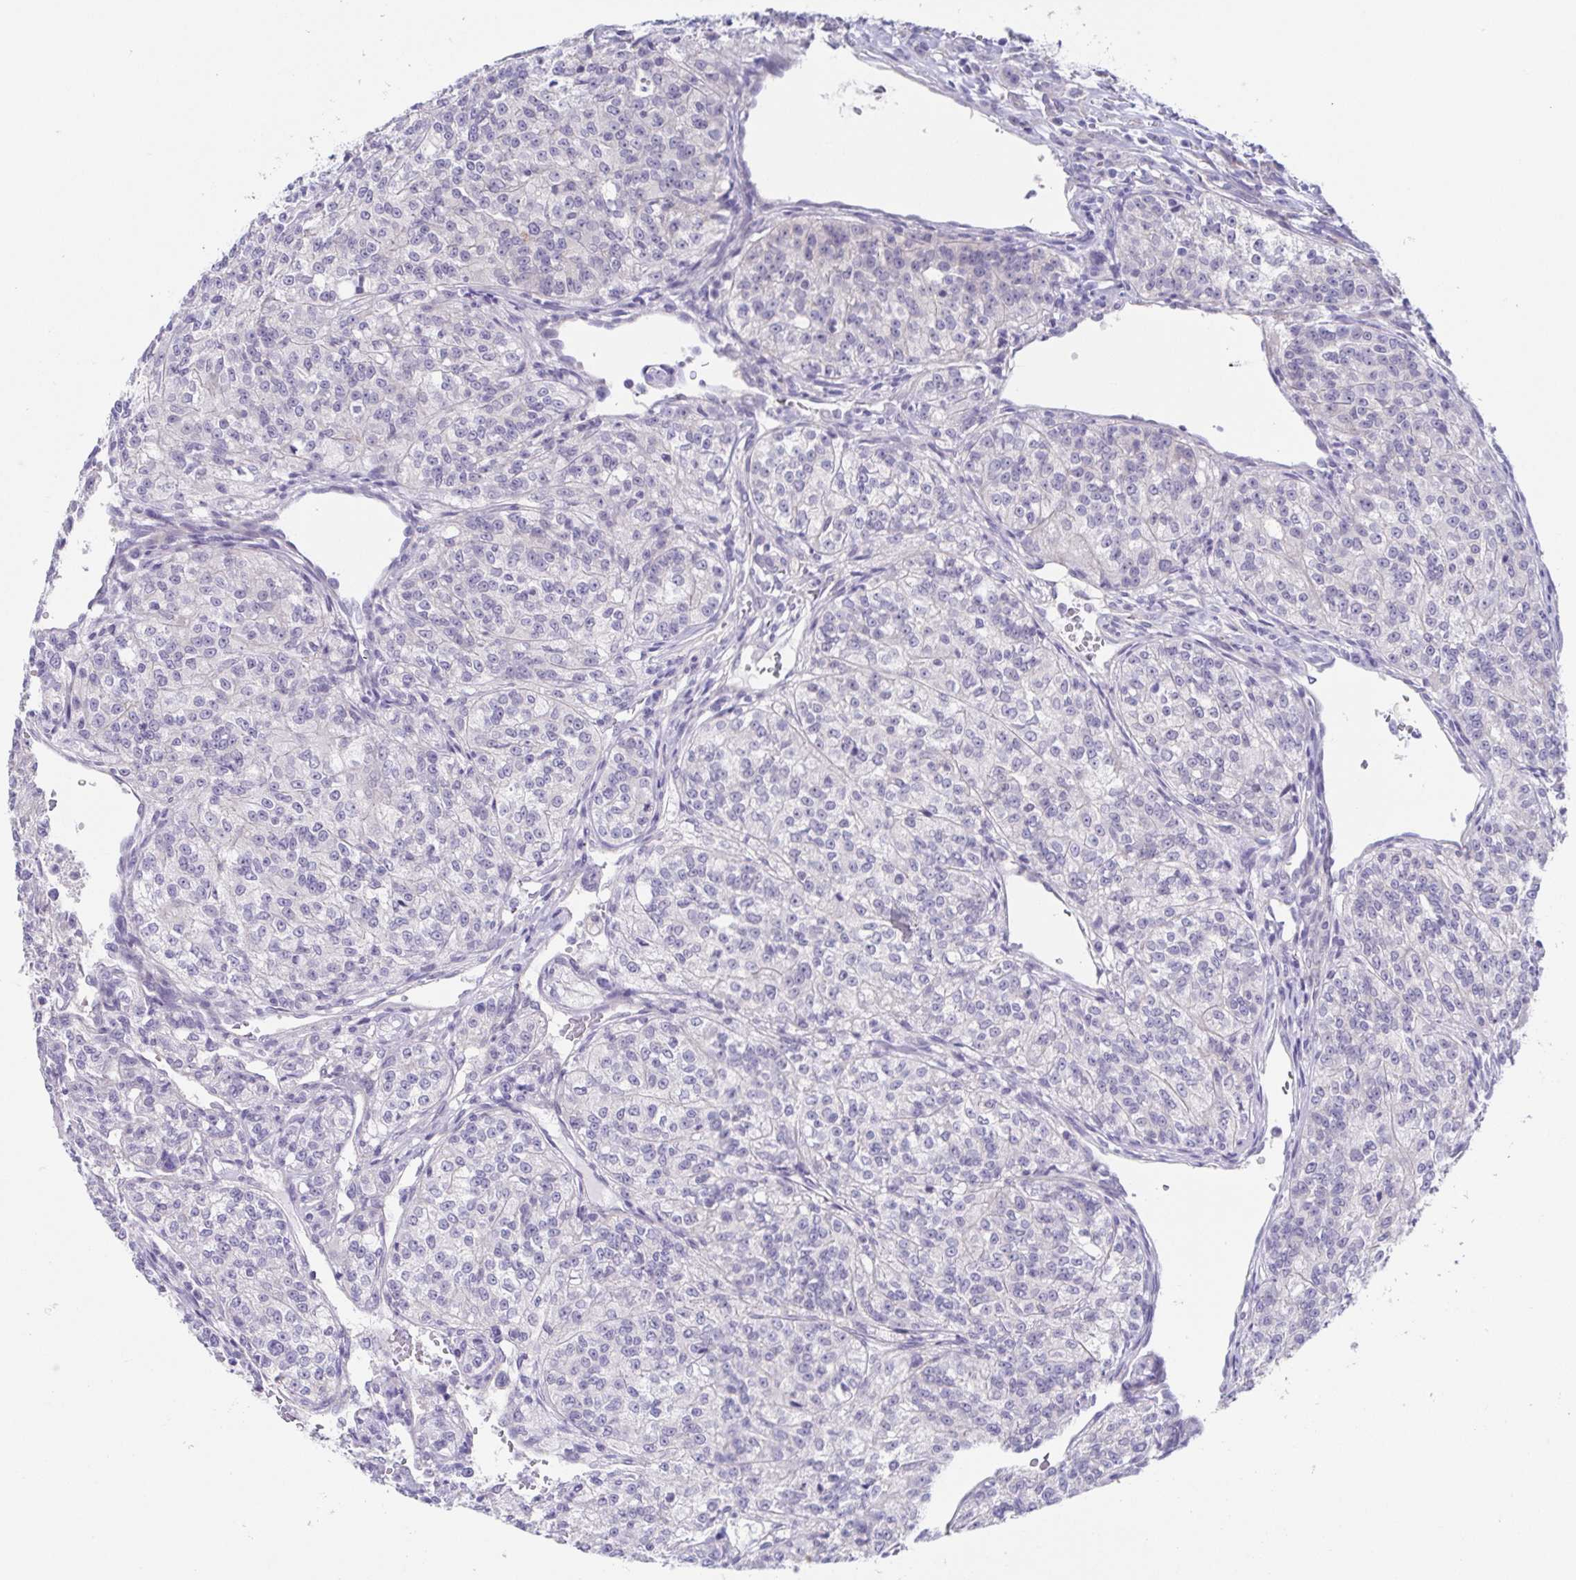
{"staining": {"intensity": "negative", "quantity": "none", "location": "none"}, "tissue": "renal cancer", "cell_type": "Tumor cells", "image_type": "cancer", "snomed": [{"axis": "morphology", "description": "Adenocarcinoma, NOS"}, {"axis": "topography", "description": "Kidney"}], "caption": "This is a photomicrograph of immunohistochemistry staining of renal cancer (adenocarcinoma), which shows no expression in tumor cells.", "gene": "TEX12", "patient": {"sex": "female", "age": 63}}